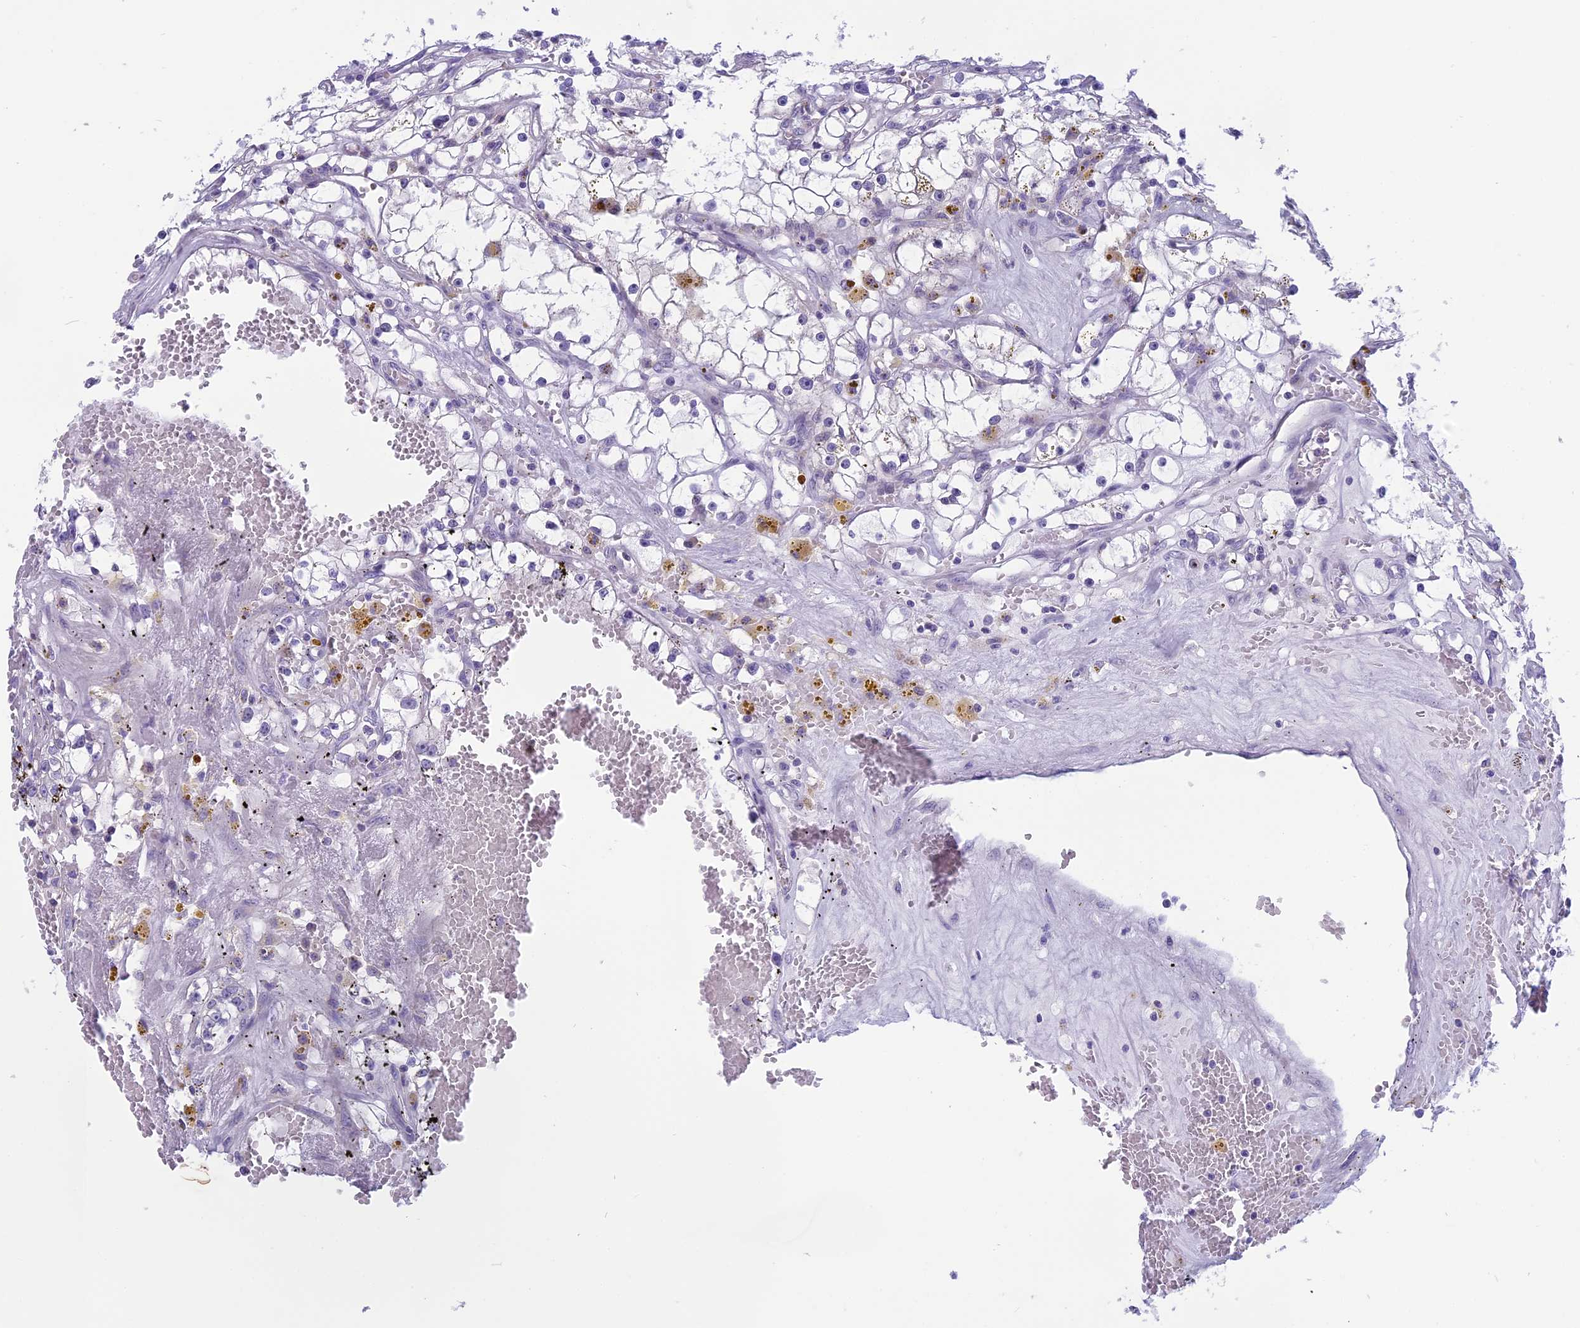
{"staining": {"intensity": "negative", "quantity": "none", "location": "none"}, "tissue": "renal cancer", "cell_type": "Tumor cells", "image_type": "cancer", "snomed": [{"axis": "morphology", "description": "Adenocarcinoma, NOS"}, {"axis": "topography", "description": "Kidney"}], "caption": "A high-resolution histopathology image shows IHC staining of renal cancer, which demonstrates no significant staining in tumor cells.", "gene": "ARHGEF37", "patient": {"sex": "male", "age": 56}}